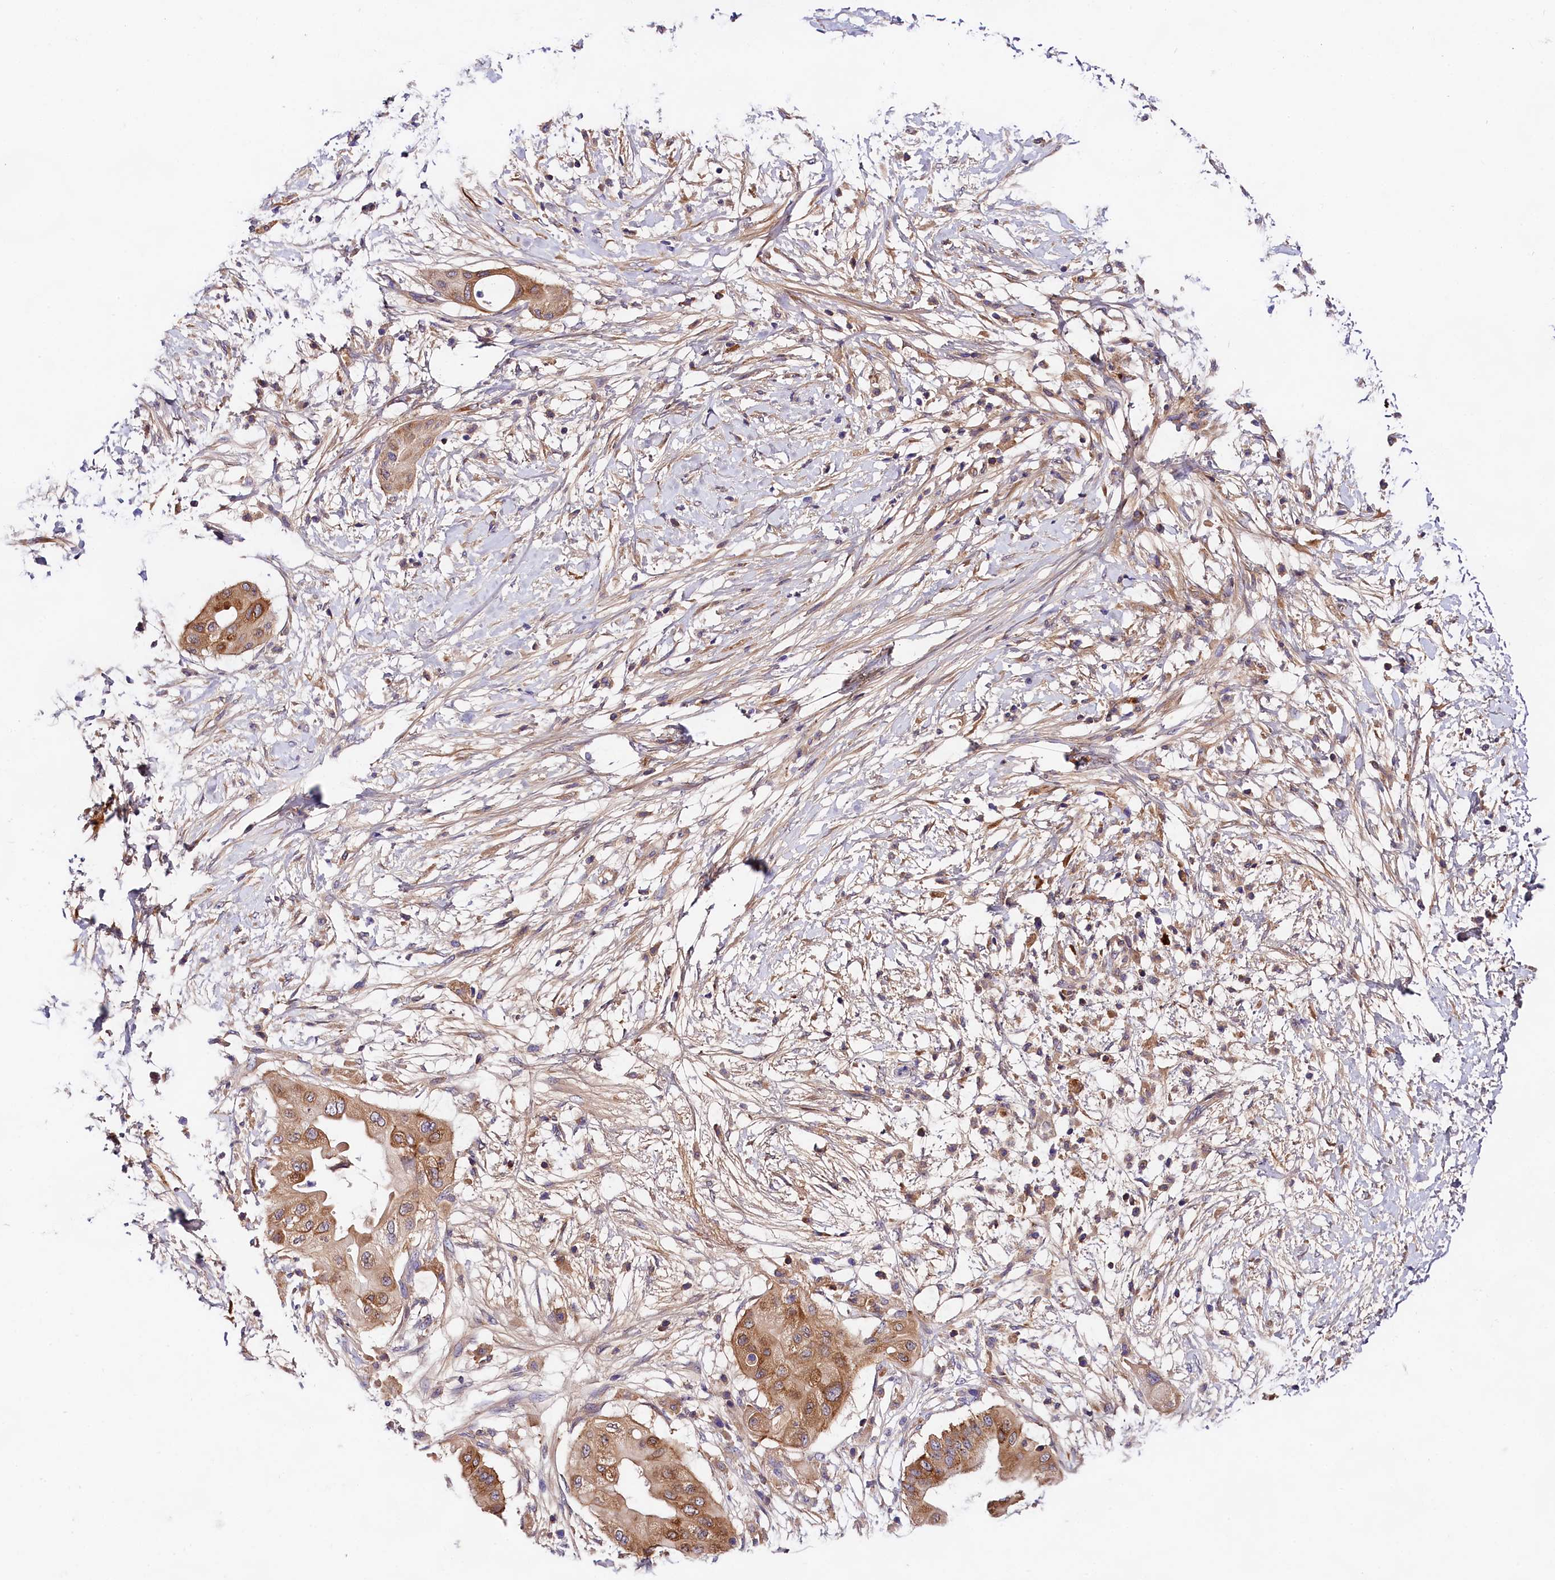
{"staining": {"intensity": "moderate", "quantity": ">75%", "location": "cytoplasmic/membranous"}, "tissue": "pancreatic cancer", "cell_type": "Tumor cells", "image_type": "cancer", "snomed": [{"axis": "morphology", "description": "Adenocarcinoma, NOS"}, {"axis": "topography", "description": "Pancreas"}], "caption": "Human adenocarcinoma (pancreatic) stained for a protein (brown) reveals moderate cytoplasmic/membranous positive staining in about >75% of tumor cells.", "gene": "OAS3", "patient": {"sex": "male", "age": 68}}